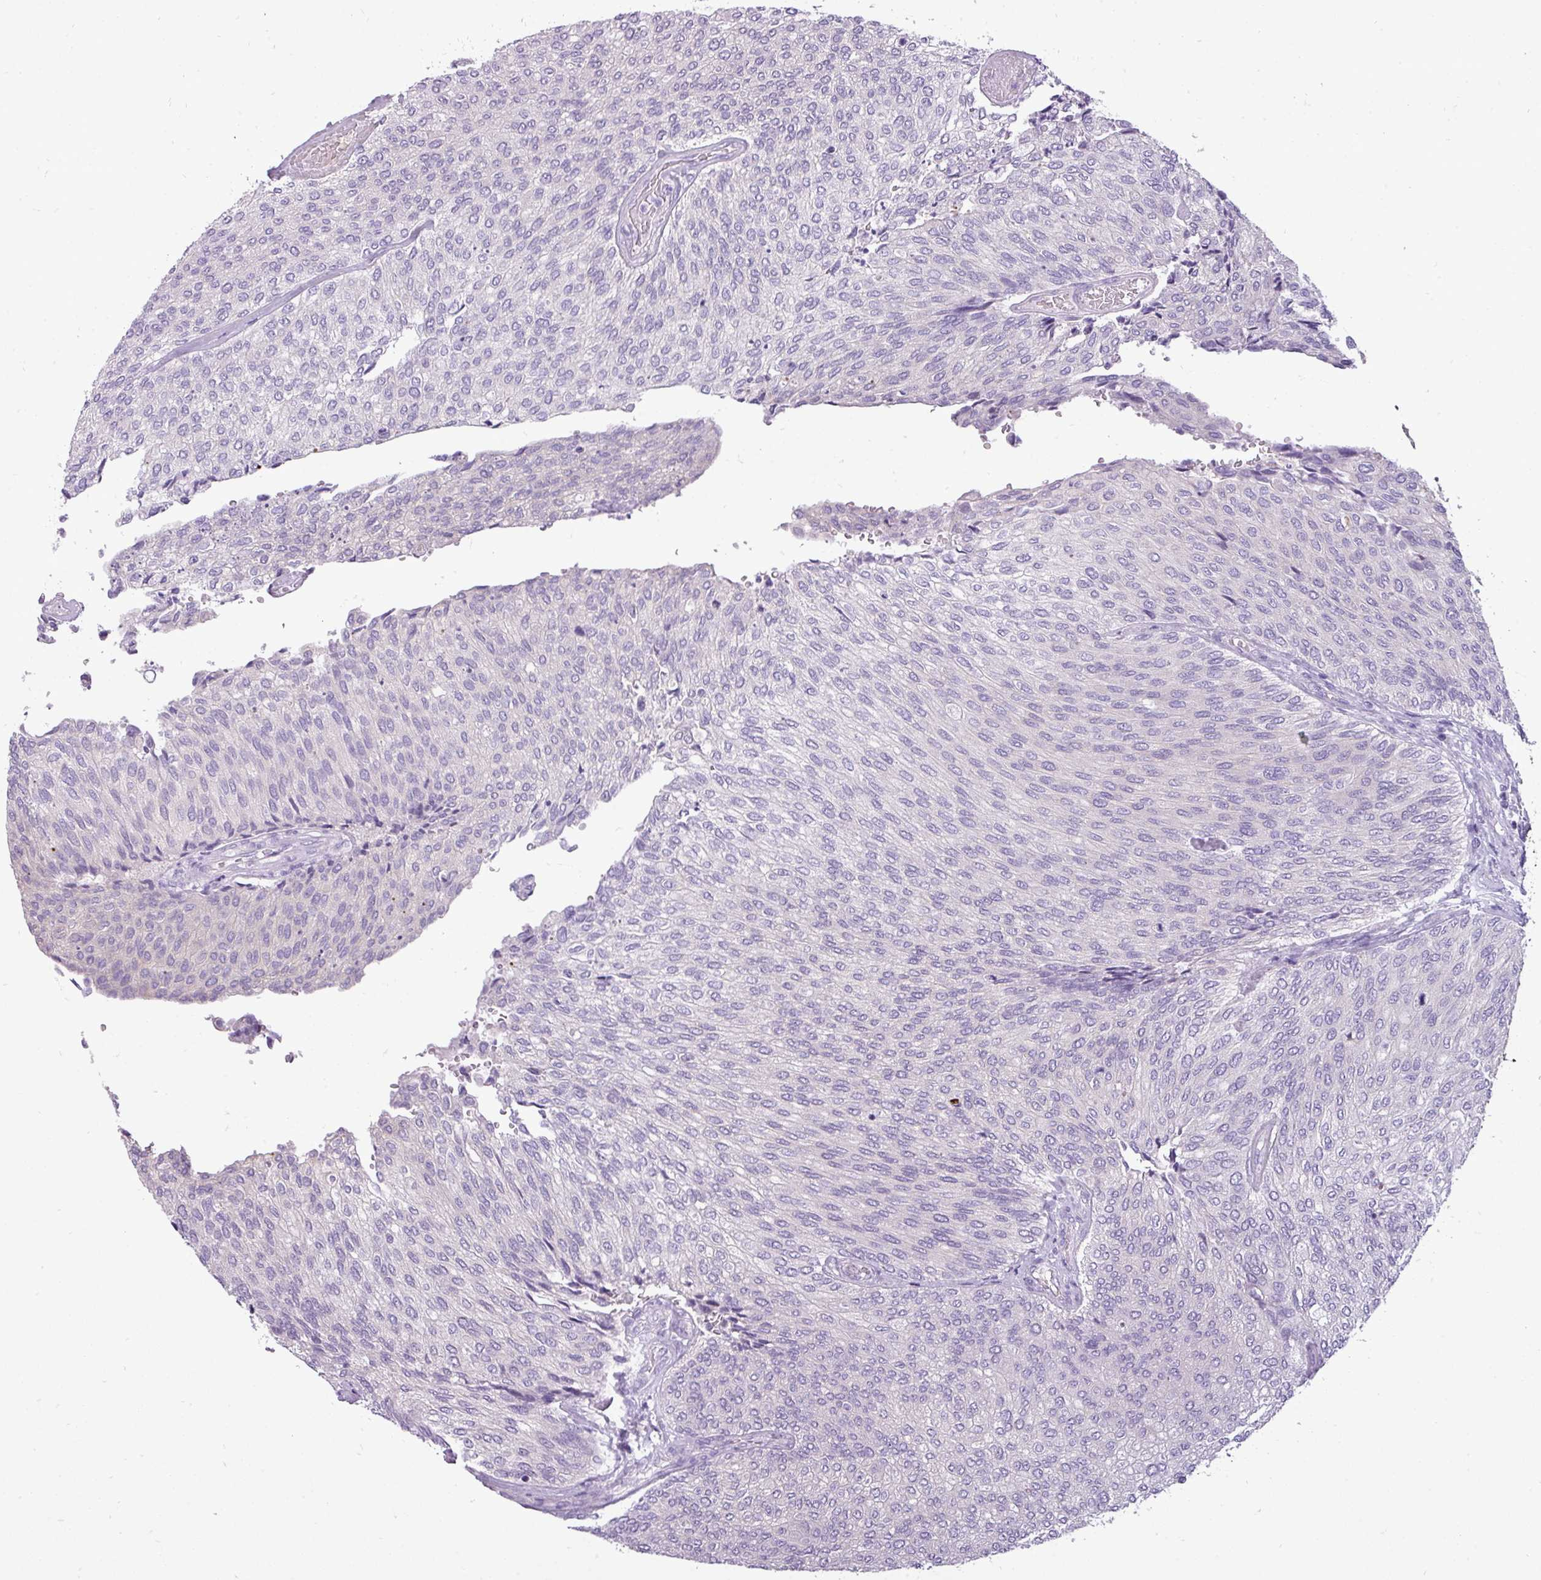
{"staining": {"intensity": "negative", "quantity": "none", "location": "none"}, "tissue": "urothelial cancer", "cell_type": "Tumor cells", "image_type": "cancer", "snomed": [{"axis": "morphology", "description": "Urothelial carcinoma, Low grade"}, {"axis": "topography", "description": "Urinary bladder"}], "caption": "IHC of low-grade urothelial carcinoma exhibits no positivity in tumor cells. Nuclei are stained in blue.", "gene": "DNAAF9", "patient": {"sex": "female", "age": 79}}